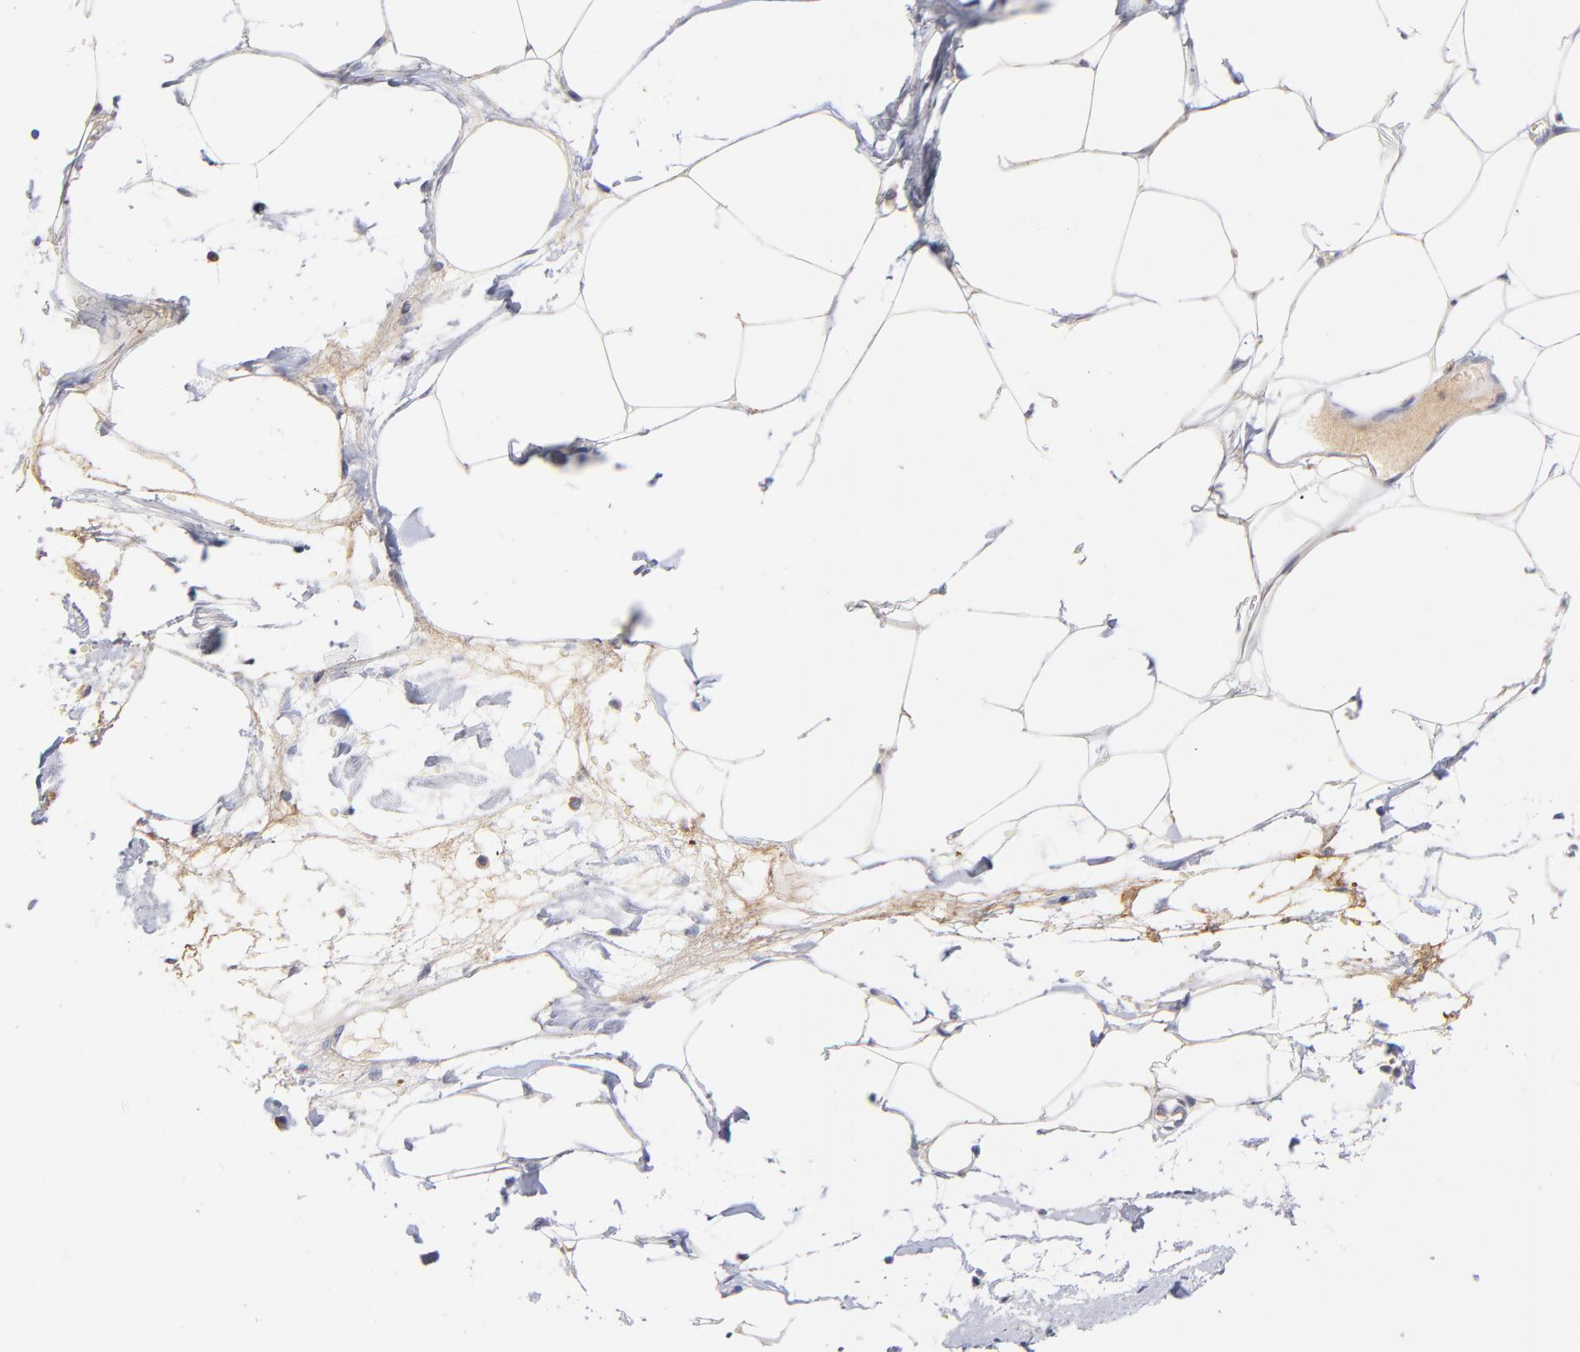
{"staining": {"intensity": "weak", "quantity": "<25%", "location": "cytoplasmic/membranous"}, "tissue": "adipose tissue", "cell_type": "Adipocytes", "image_type": "normal", "snomed": [{"axis": "morphology", "description": "Normal tissue, NOS"}, {"axis": "morphology", "description": "Adenocarcinoma, NOS"}, {"axis": "topography", "description": "Colon"}, {"axis": "topography", "description": "Peripheral nerve tissue"}], "caption": "Immunohistochemistry photomicrograph of benign adipose tissue: adipose tissue stained with DAB (3,3'-diaminobenzidine) demonstrates no significant protein staining in adipocytes.", "gene": "KREMEN2", "patient": {"sex": "male", "age": 14}}